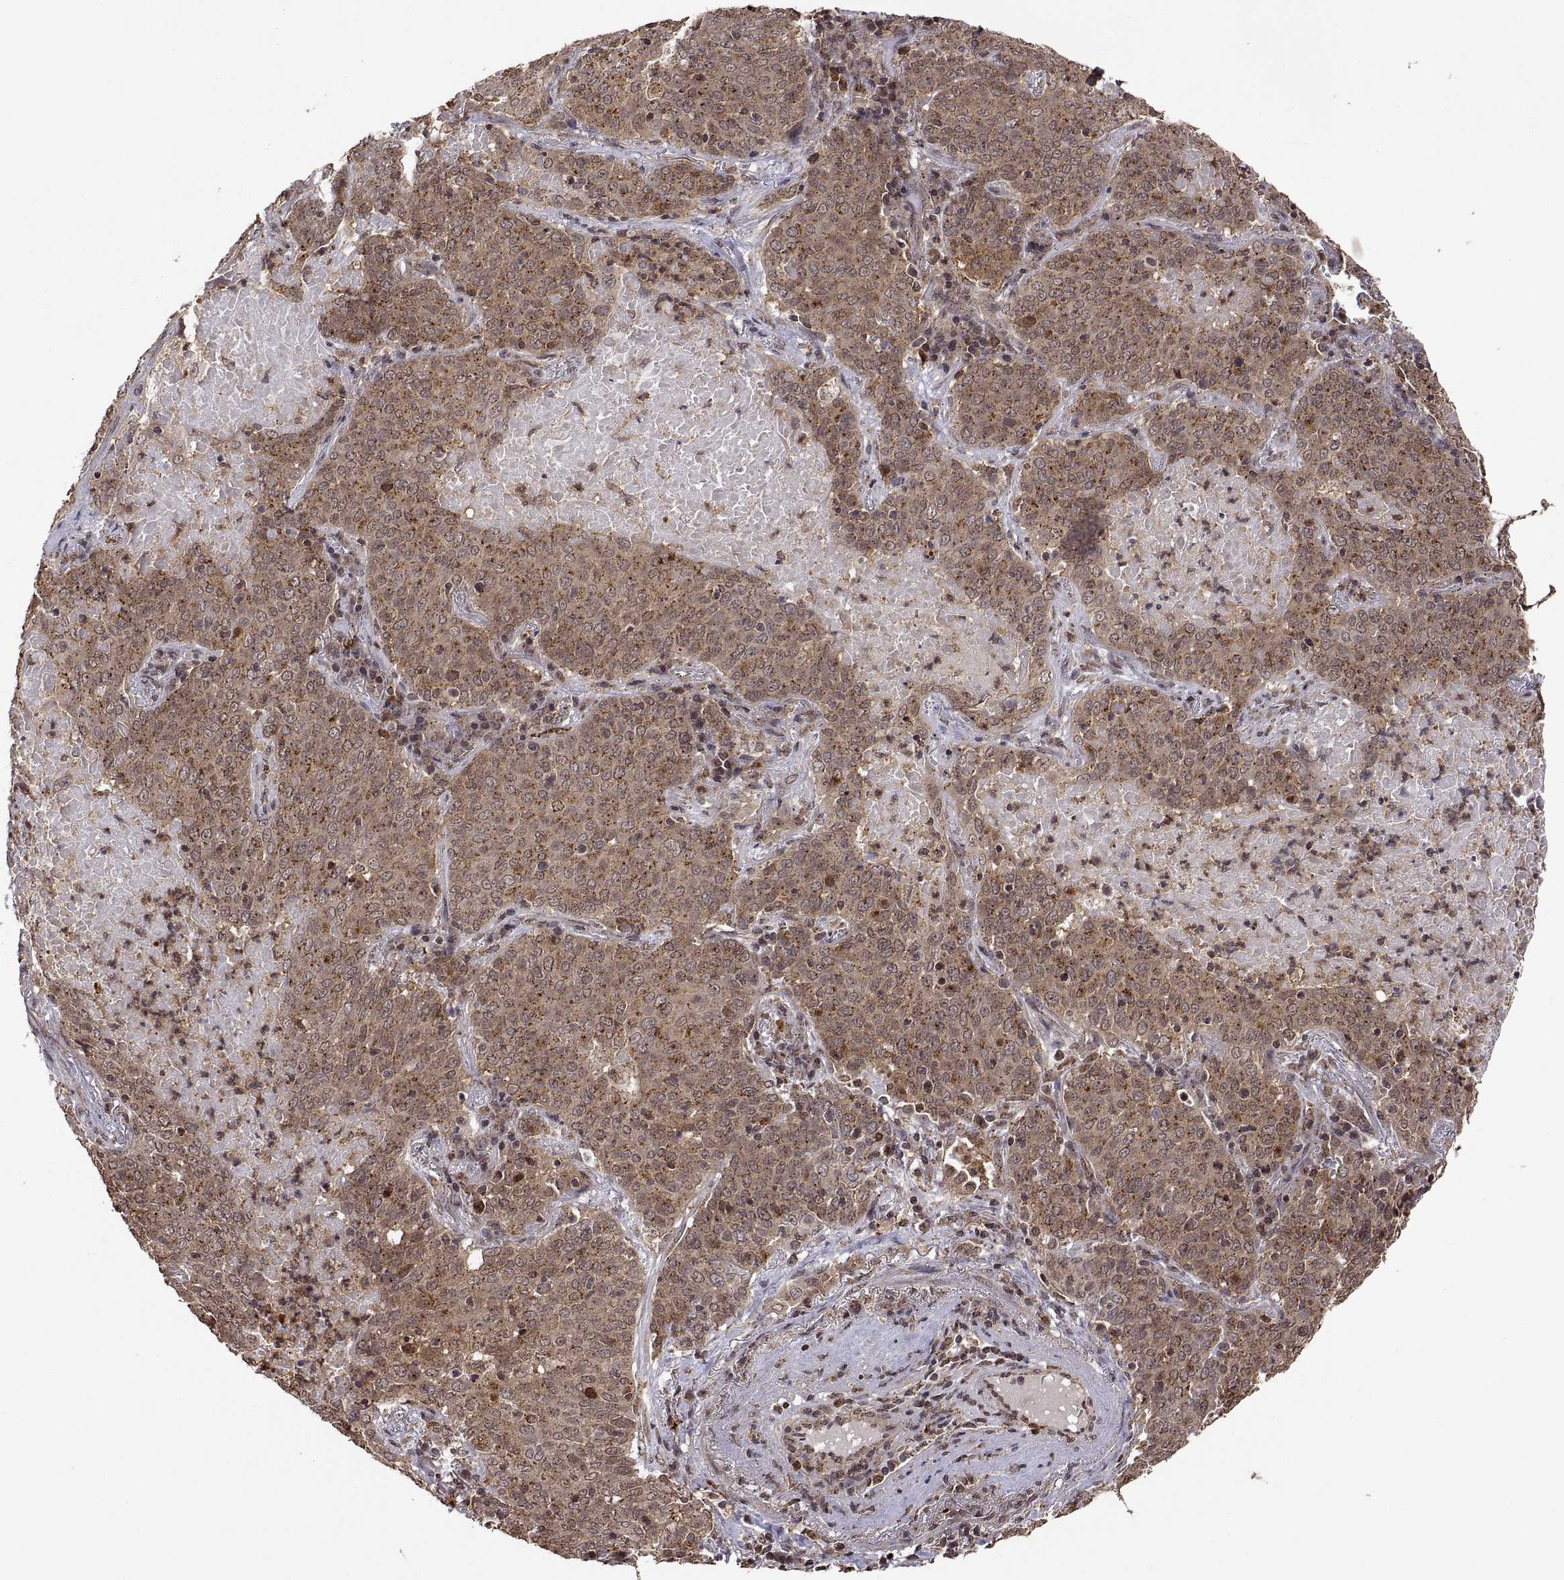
{"staining": {"intensity": "weak", "quantity": ">75%", "location": "cytoplasmic/membranous"}, "tissue": "lung cancer", "cell_type": "Tumor cells", "image_type": "cancer", "snomed": [{"axis": "morphology", "description": "Squamous cell carcinoma, NOS"}, {"axis": "topography", "description": "Lung"}], "caption": "An IHC histopathology image of tumor tissue is shown. Protein staining in brown labels weak cytoplasmic/membranous positivity in lung cancer (squamous cell carcinoma) within tumor cells. The protein is stained brown, and the nuclei are stained in blue (DAB IHC with brightfield microscopy, high magnification).", "gene": "ZNRF2", "patient": {"sex": "male", "age": 82}}